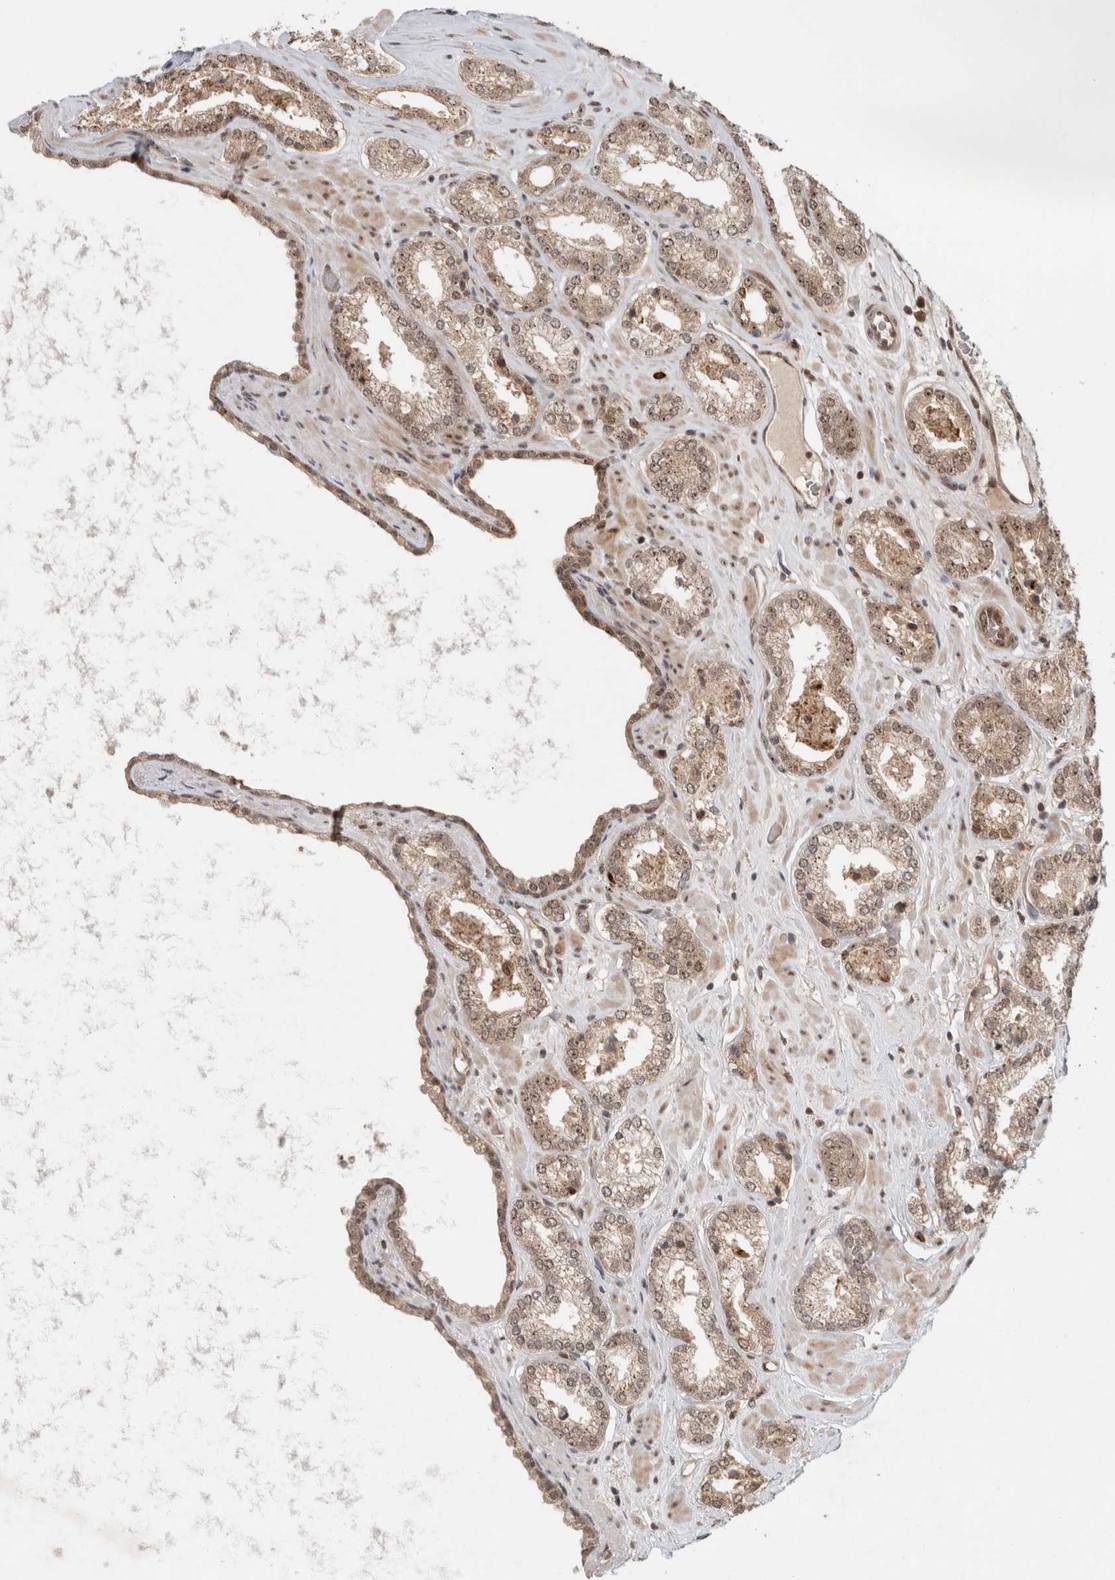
{"staining": {"intensity": "weak", "quantity": "<25%", "location": "cytoplasmic/membranous,nuclear"}, "tissue": "prostate cancer", "cell_type": "Tumor cells", "image_type": "cancer", "snomed": [{"axis": "morphology", "description": "Adenocarcinoma, Low grade"}, {"axis": "topography", "description": "Prostate"}], "caption": "Immunohistochemistry (IHC) micrograph of prostate cancer stained for a protein (brown), which demonstrates no staining in tumor cells.", "gene": "MPHOSPH6", "patient": {"sex": "male", "age": 62}}